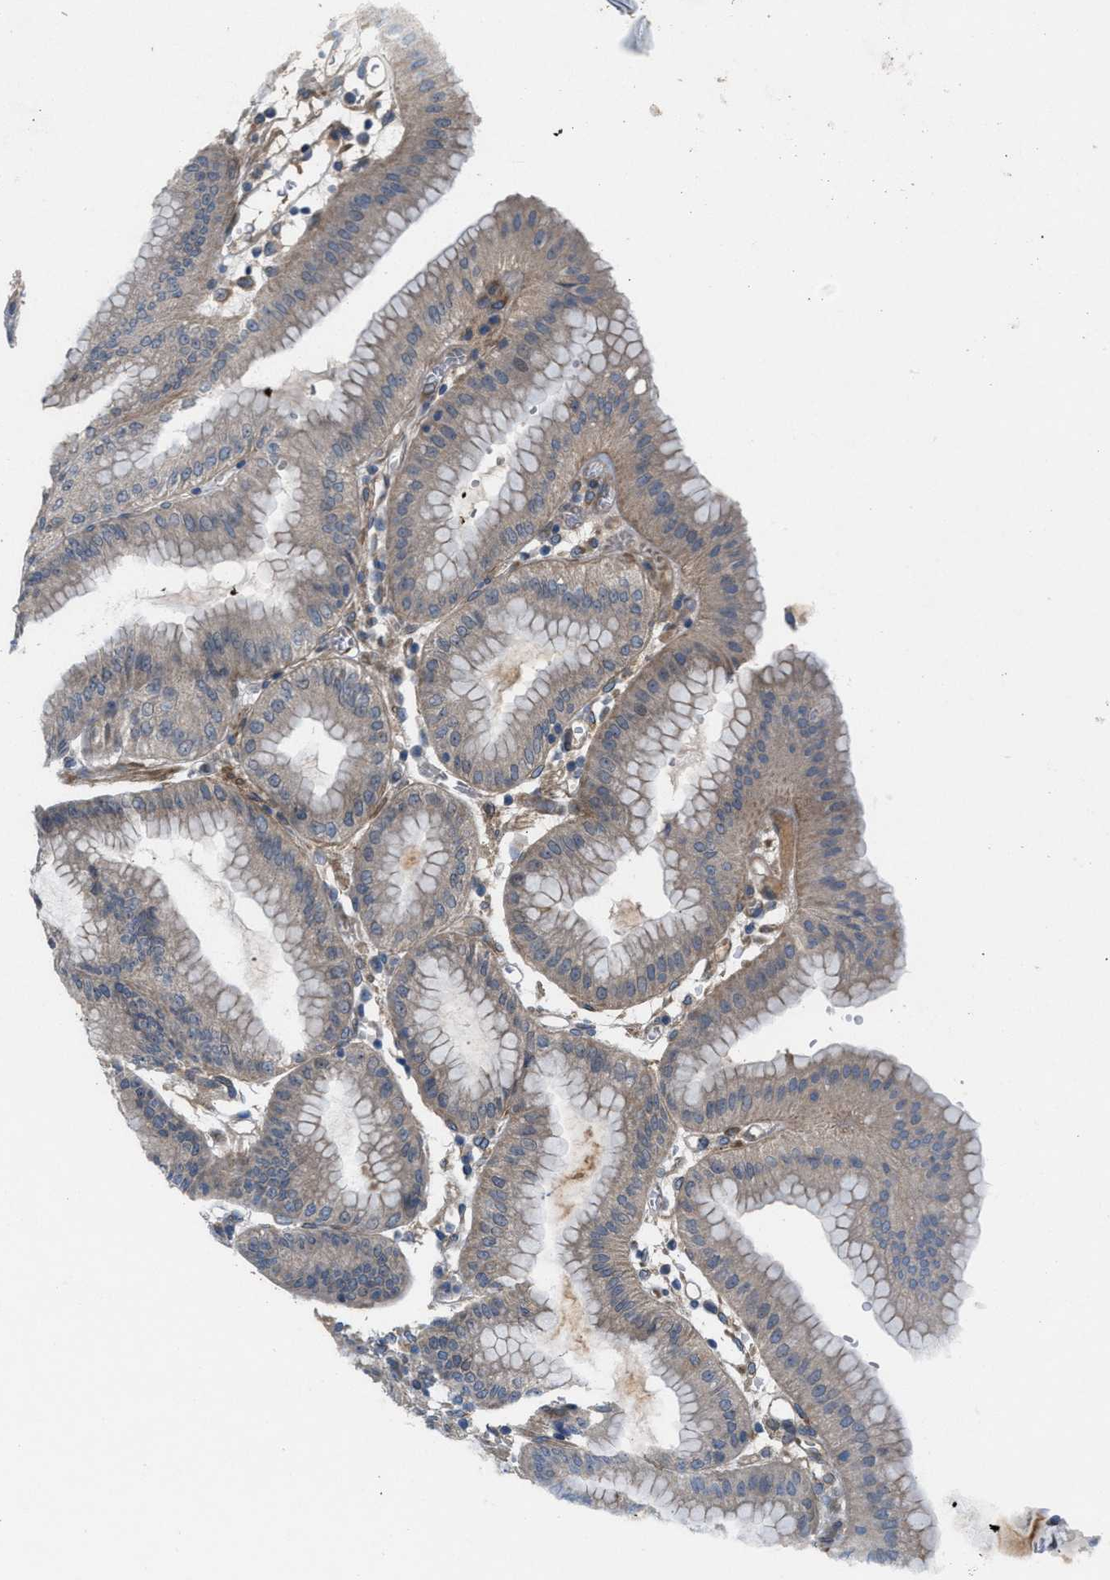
{"staining": {"intensity": "moderate", "quantity": "25%-75%", "location": "cytoplasmic/membranous"}, "tissue": "stomach", "cell_type": "Glandular cells", "image_type": "normal", "snomed": [{"axis": "morphology", "description": "Normal tissue, NOS"}, {"axis": "topography", "description": "Stomach, lower"}], "caption": "Immunohistochemistry of normal stomach shows medium levels of moderate cytoplasmic/membranous expression in about 25%-75% of glandular cells.", "gene": "CYB5D1", "patient": {"sex": "male", "age": 71}}